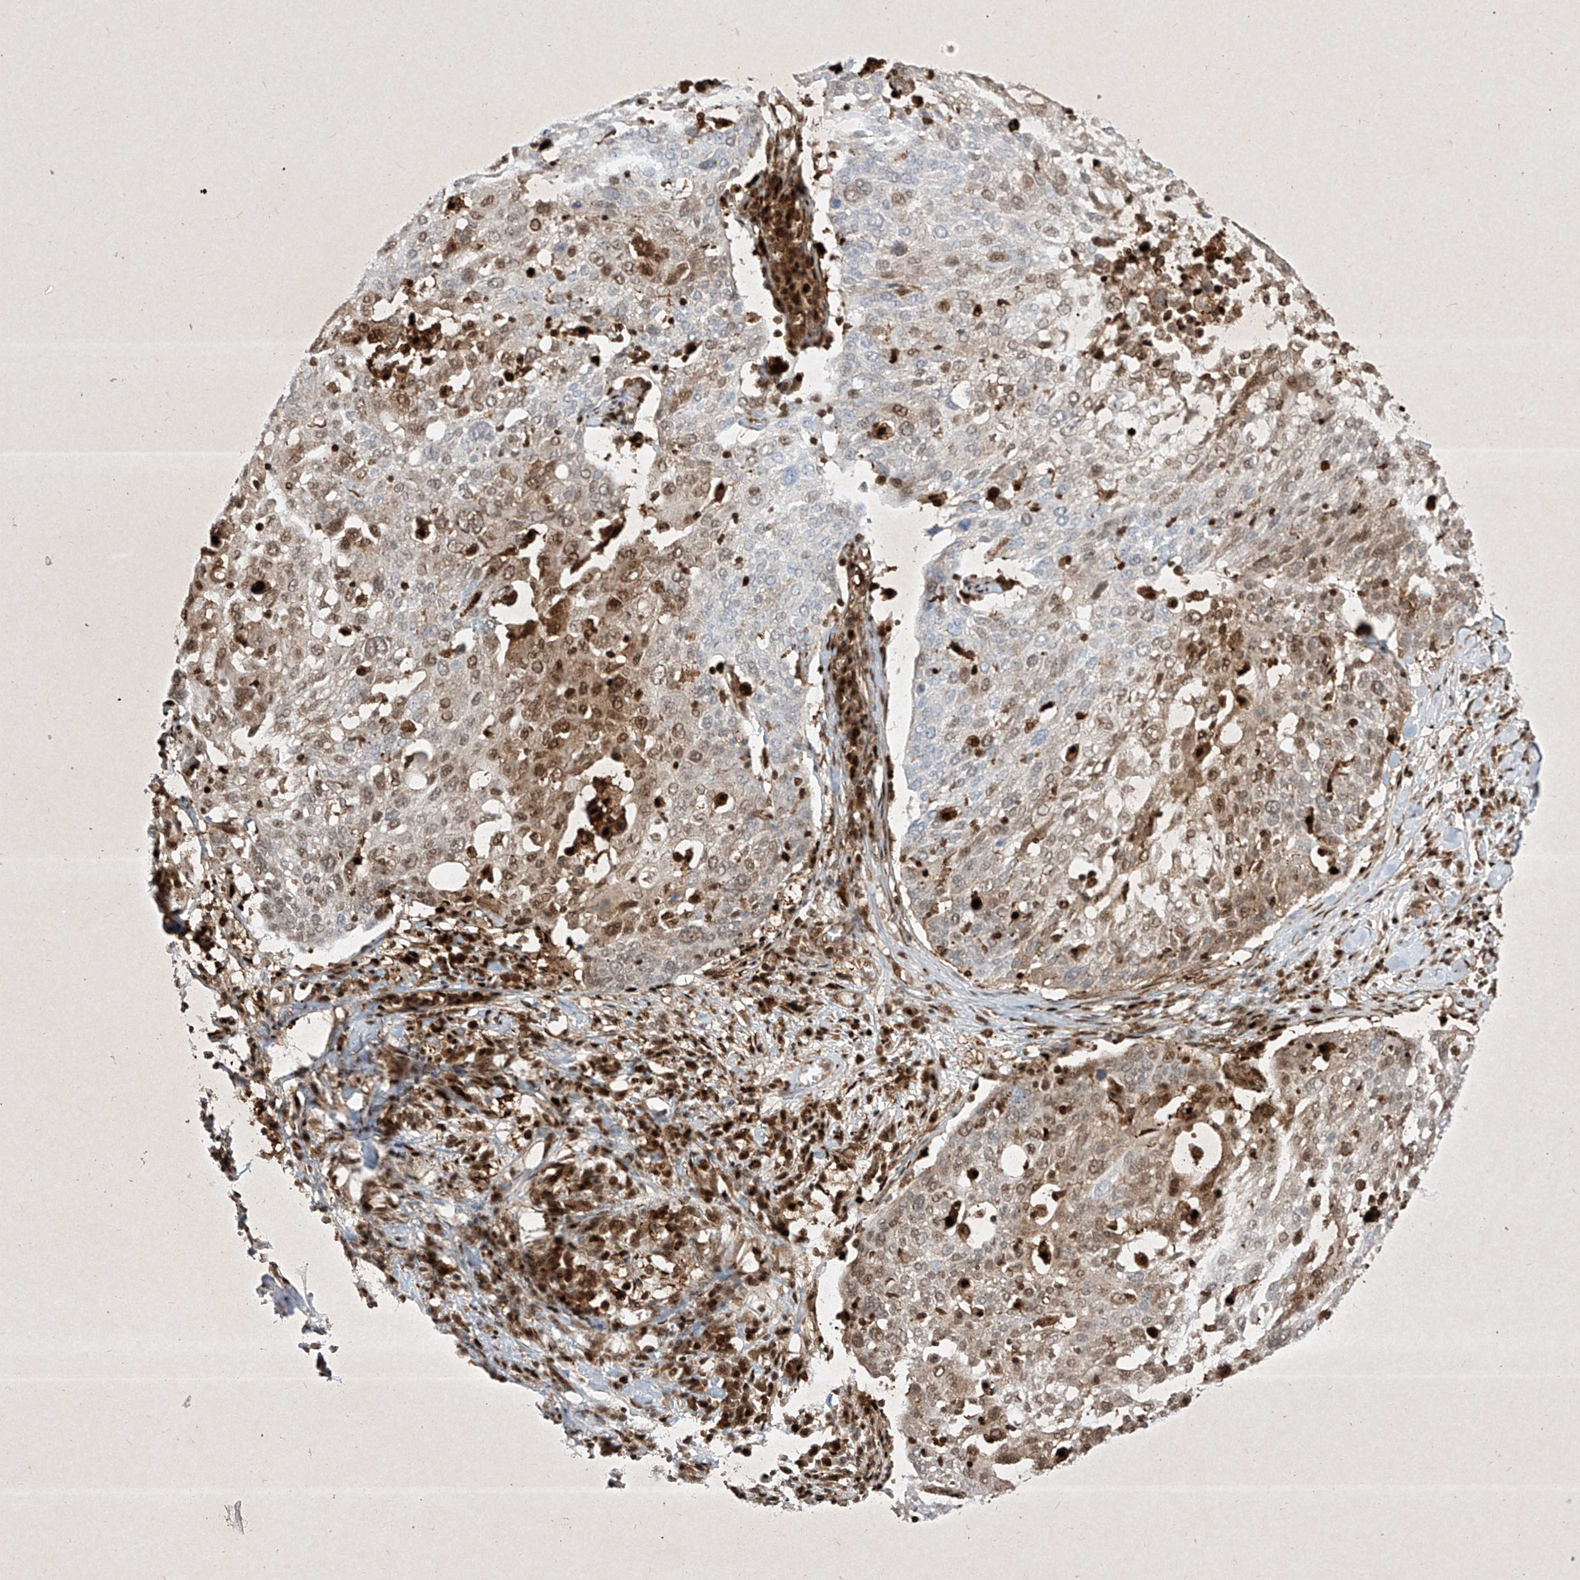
{"staining": {"intensity": "moderate", "quantity": "25%-75%", "location": "cytoplasmic/membranous,nuclear"}, "tissue": "lung cancer", "cell_type": "Tumor cells", "image_type": "cancer", "snomed": [{"axis": "morphology", "description": "Squamous cell carcinoma, NOS"}, {"axis": "topography", "description": "Lung"}], "caption": "Human lung cancer (squamous cell carcinoma) stained with a protein marker exhibits moderate staining in tumor cells.", "gene": "PSMB10", "patient": {"sex": "male", "age": 65}}